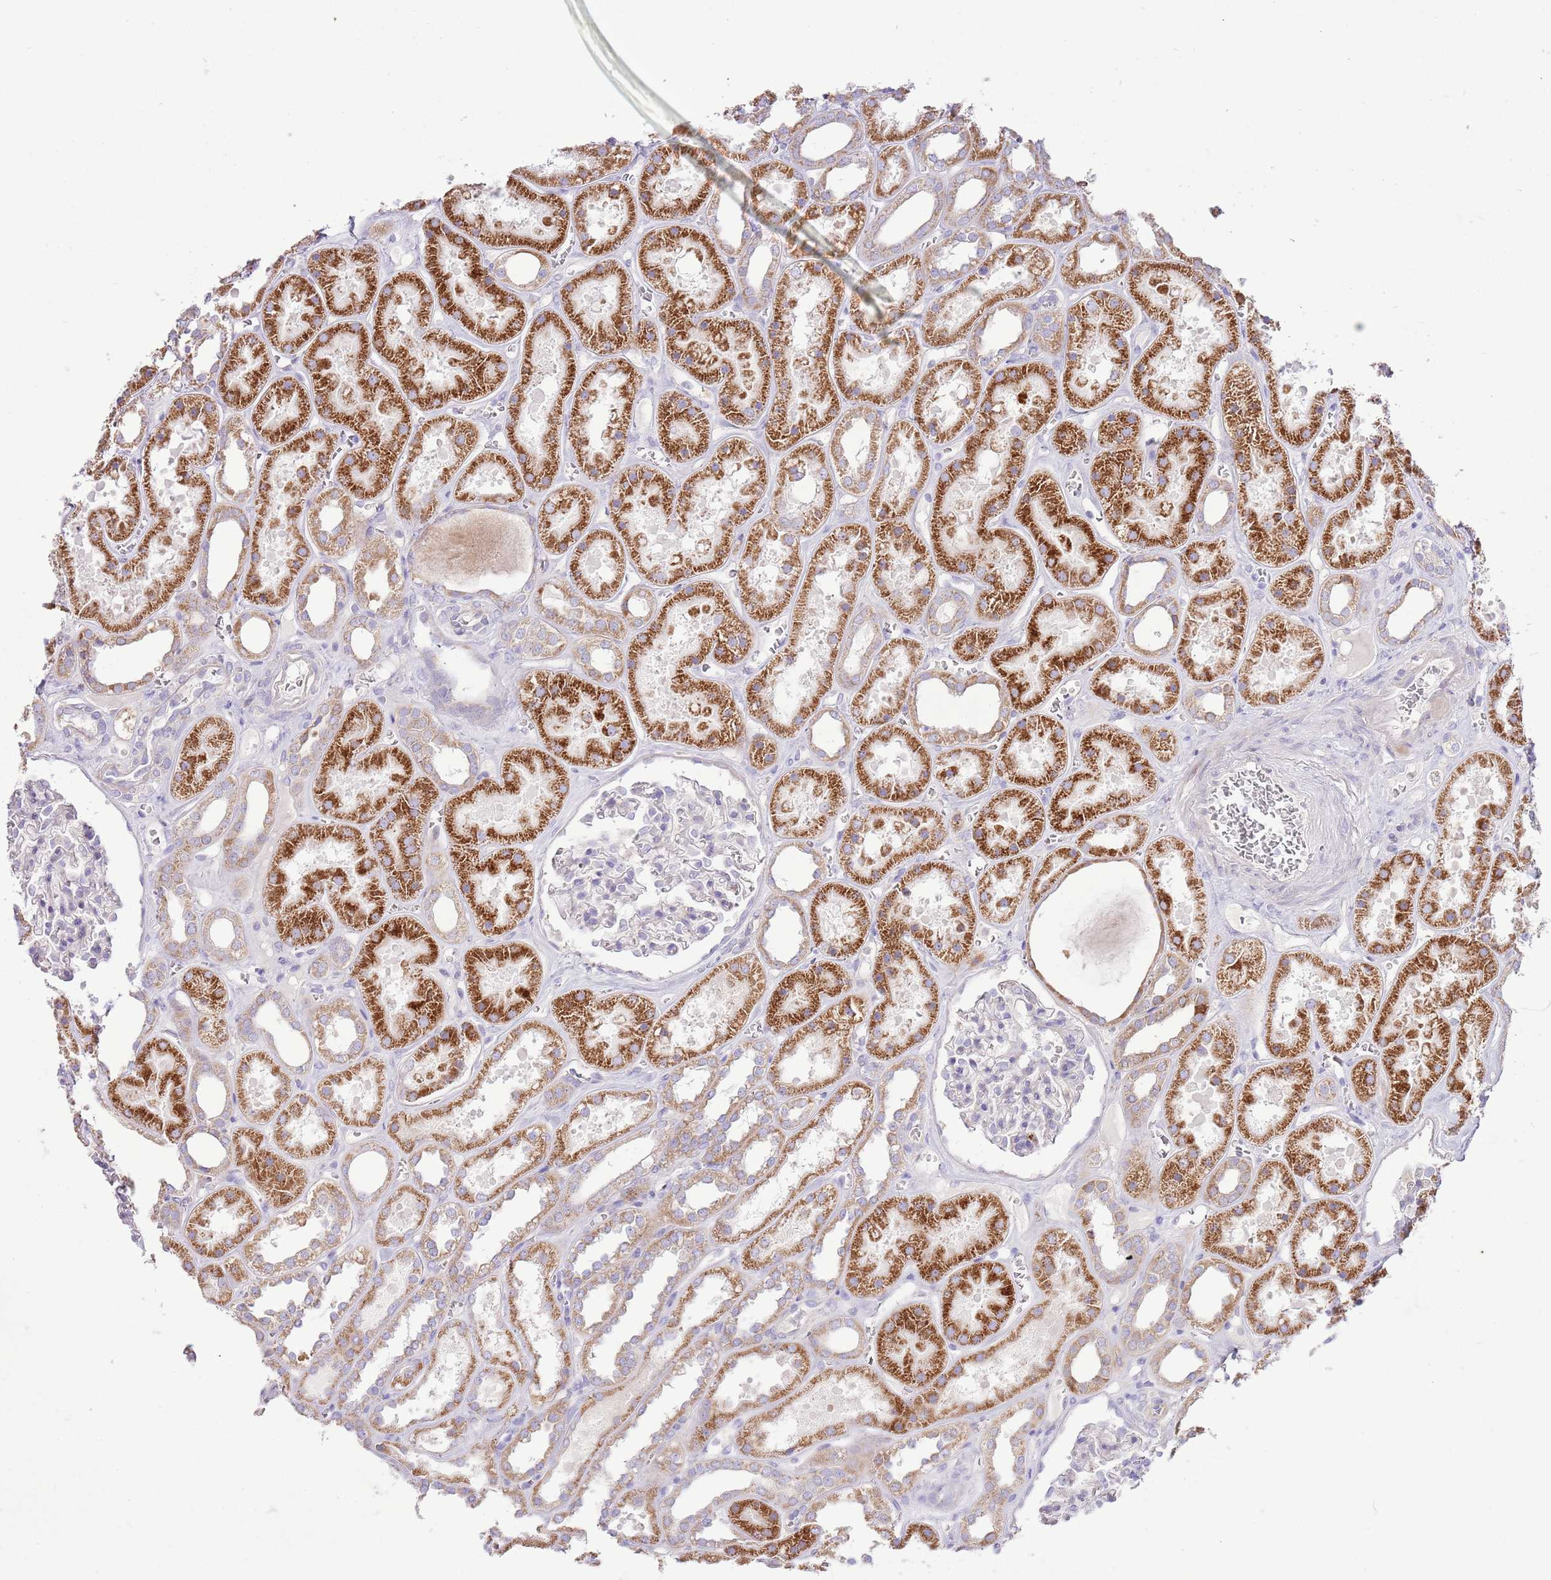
{"staining": {"intensity": "negative", "quantity": "none", "location": "none"}, "tissue": "kidney", "cell_type": "Cells in glomeruli", "image_type": "normal", "snomed": [{"axis": "morphology", "description": "Normal tissue, NOS"}, {"axis": "topography", "description": "Kidney"}], "caption": "Immunohistochemistry (IHC) micrograph of unremarkable kidney: kidney stained with DAB (3,3'-diaminobenzidine) displays no significant protein positivity in cells in glomeruli. (DAB (3,3'-diaminobenzidine) IHC, high magnification).", "gene": "OAZ2", "patient": {"sex": "female", "age": 41}}